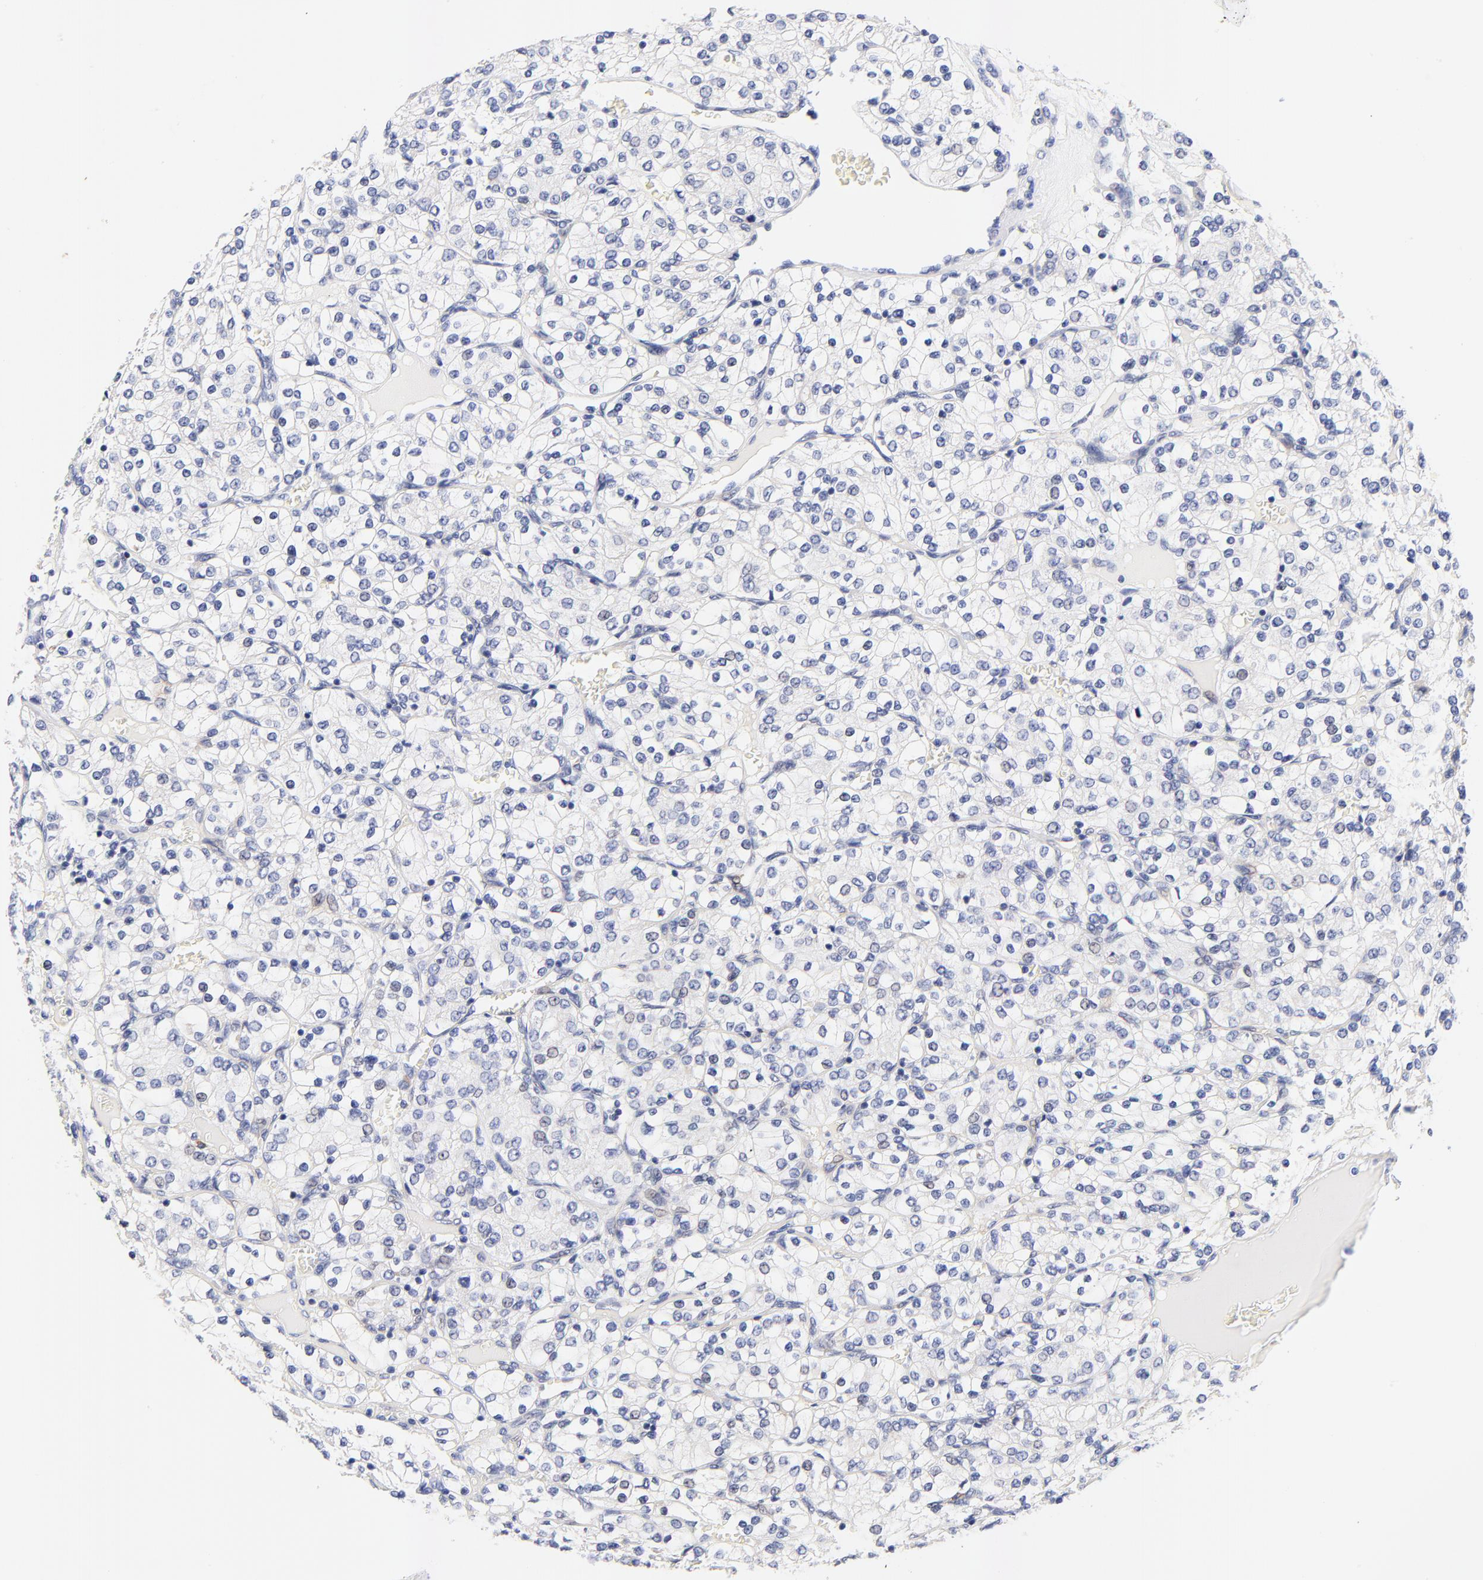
{"staining": {"intensity": "negative", "quantity": "none", "location": "none"}, "tissue": "renal cancer", "cell_type": "Tumor cells", "image_type": "cancer", "snomed": [{"axis": "morphology", "description": "Adenocarcinoma, NOS"}, {"axis": "topography", "description": "Kidney"}], "caption": "An immunohistochemistry (IHC) image of renal adenocarcinoma is shown. There is no staining in tumor cells of renal adenocarcinoma.", "gene": "AFF2", "patient": {"sex": "female", "age": 62}}